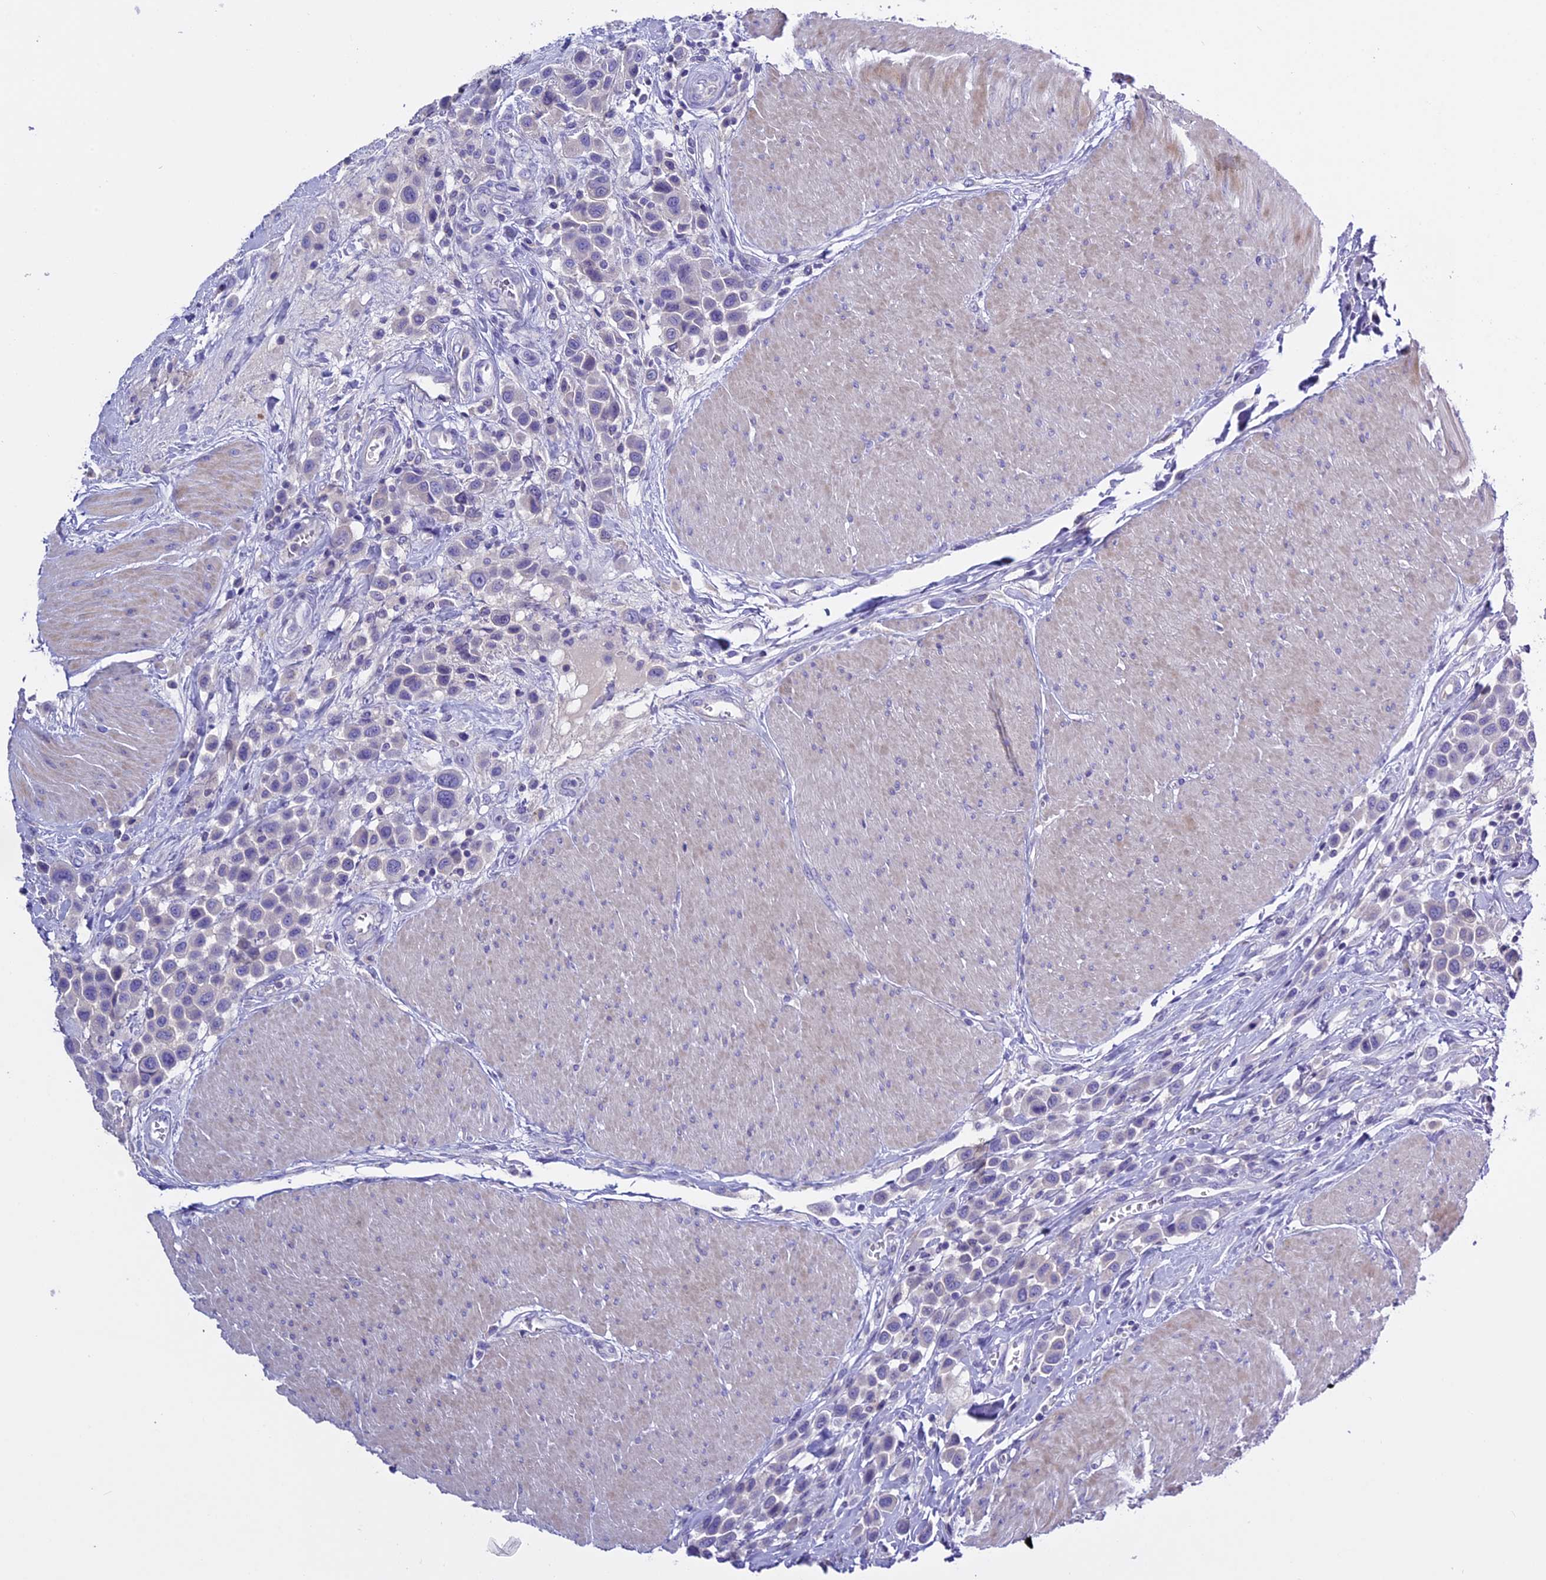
{"staining": {"intensity": "negative", "quantity": "none", "location": "none"}, "tissue": "urothelial cancer", "cell_type": "Tumor cells", "image_type": "cancer", "snomed": [{"axis": "morphology", "description": "Urothelial carcinoma, High grade"}, {"axis": "topography", "description": "Urinary bladder"}], "caption": "There is no significant positivity in tumor cells of urothelial cancer.", "gene": "RTTN", "patient": {"sex": "male", "age": 50}}